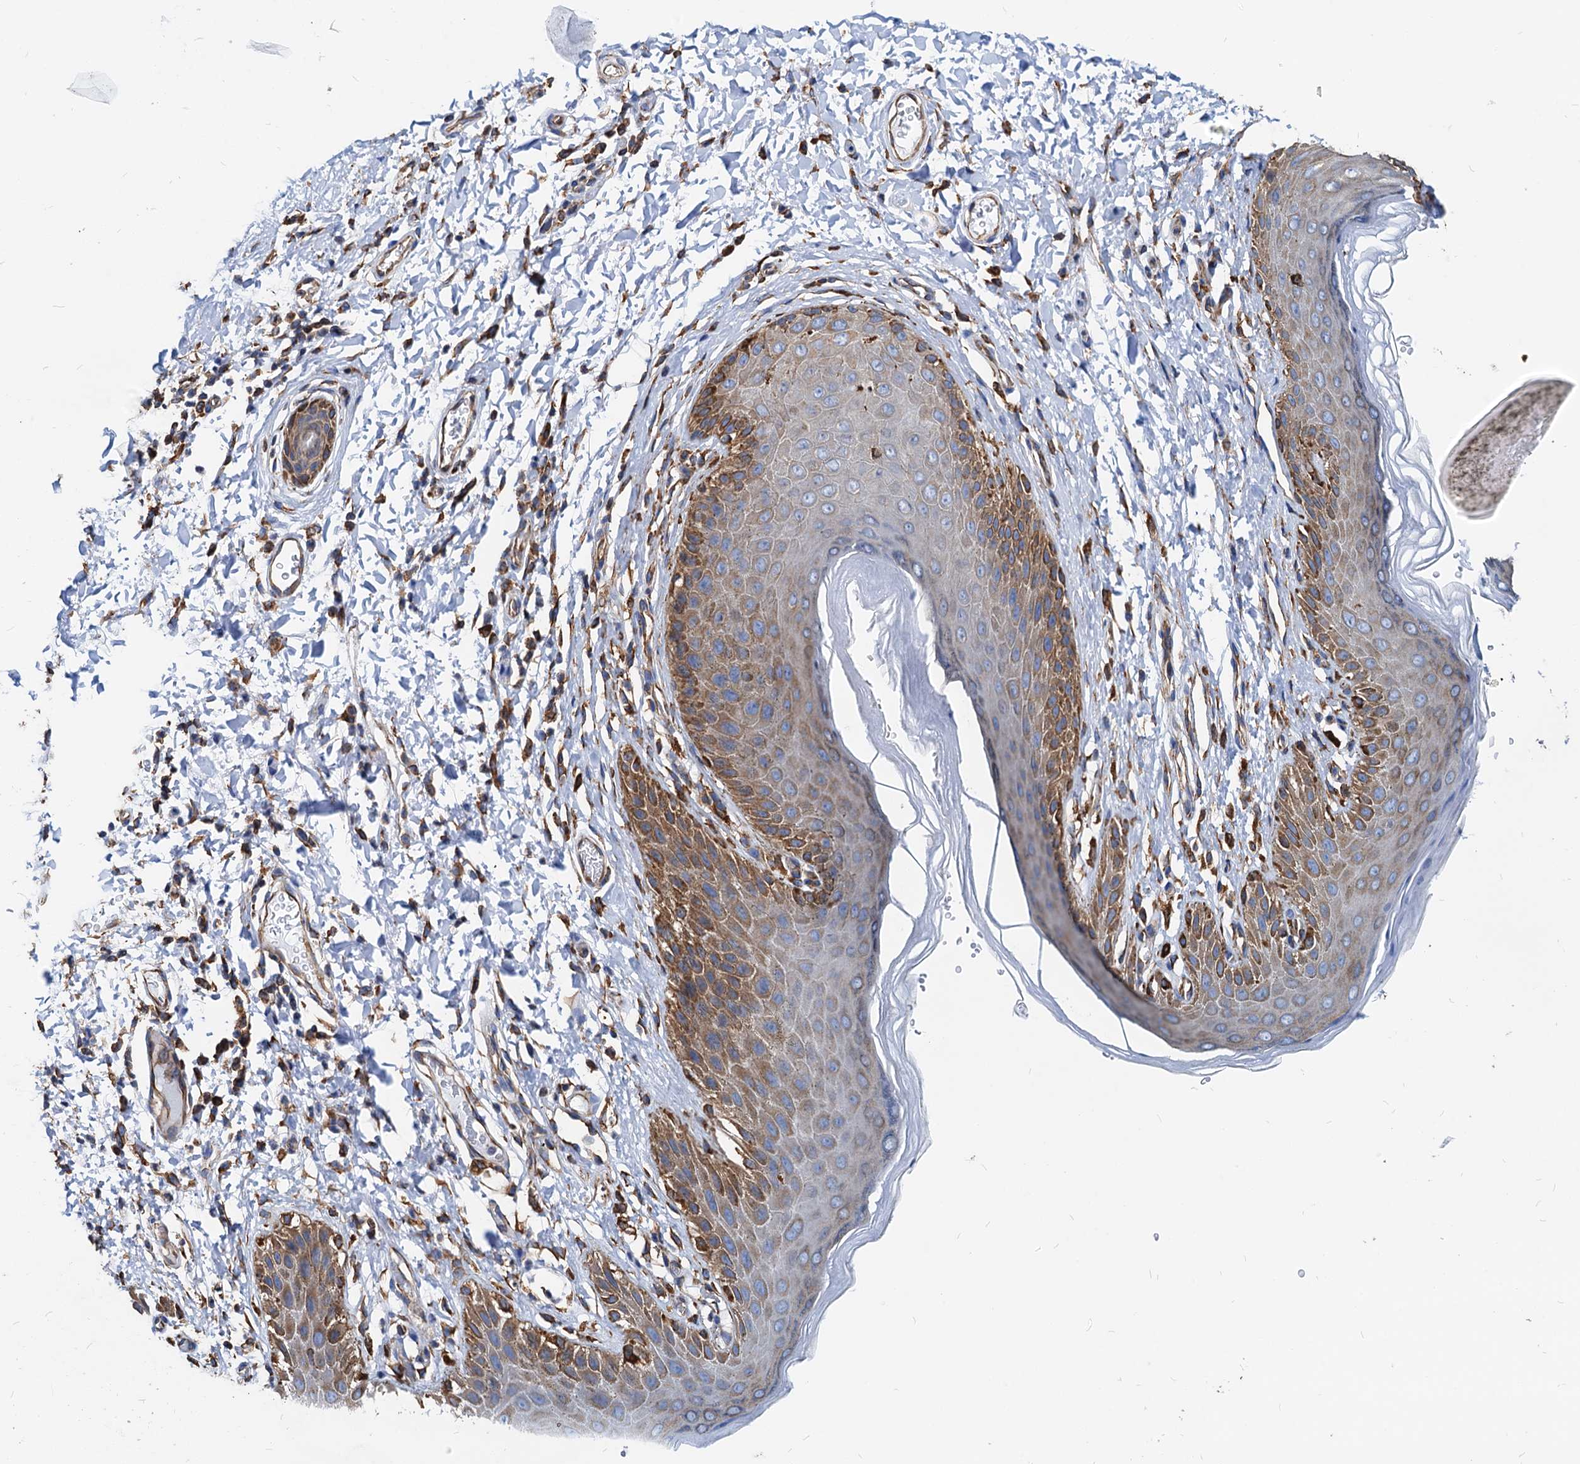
{"staining": {"intensity": "moderate", "quantity": "25%-75%", "location": "cytoplasmic/membranous"}, "tissue": "skin", "cell_type": "Epidermal cells", "image_type": "normal", "snomed": [{"axis": "morphology", "description": "Normal tissue, NOS"}, {"axis": "topography", "description": "Anal"}], "caption": "Human skin stained for a protein (brown) demonstrates moderate cytoplasmic/membranous positive positivity in approximately 25%-75% of epidermal cells.", "gene": "HSPA5", "patient": {"sex": "male", "age": 44}}